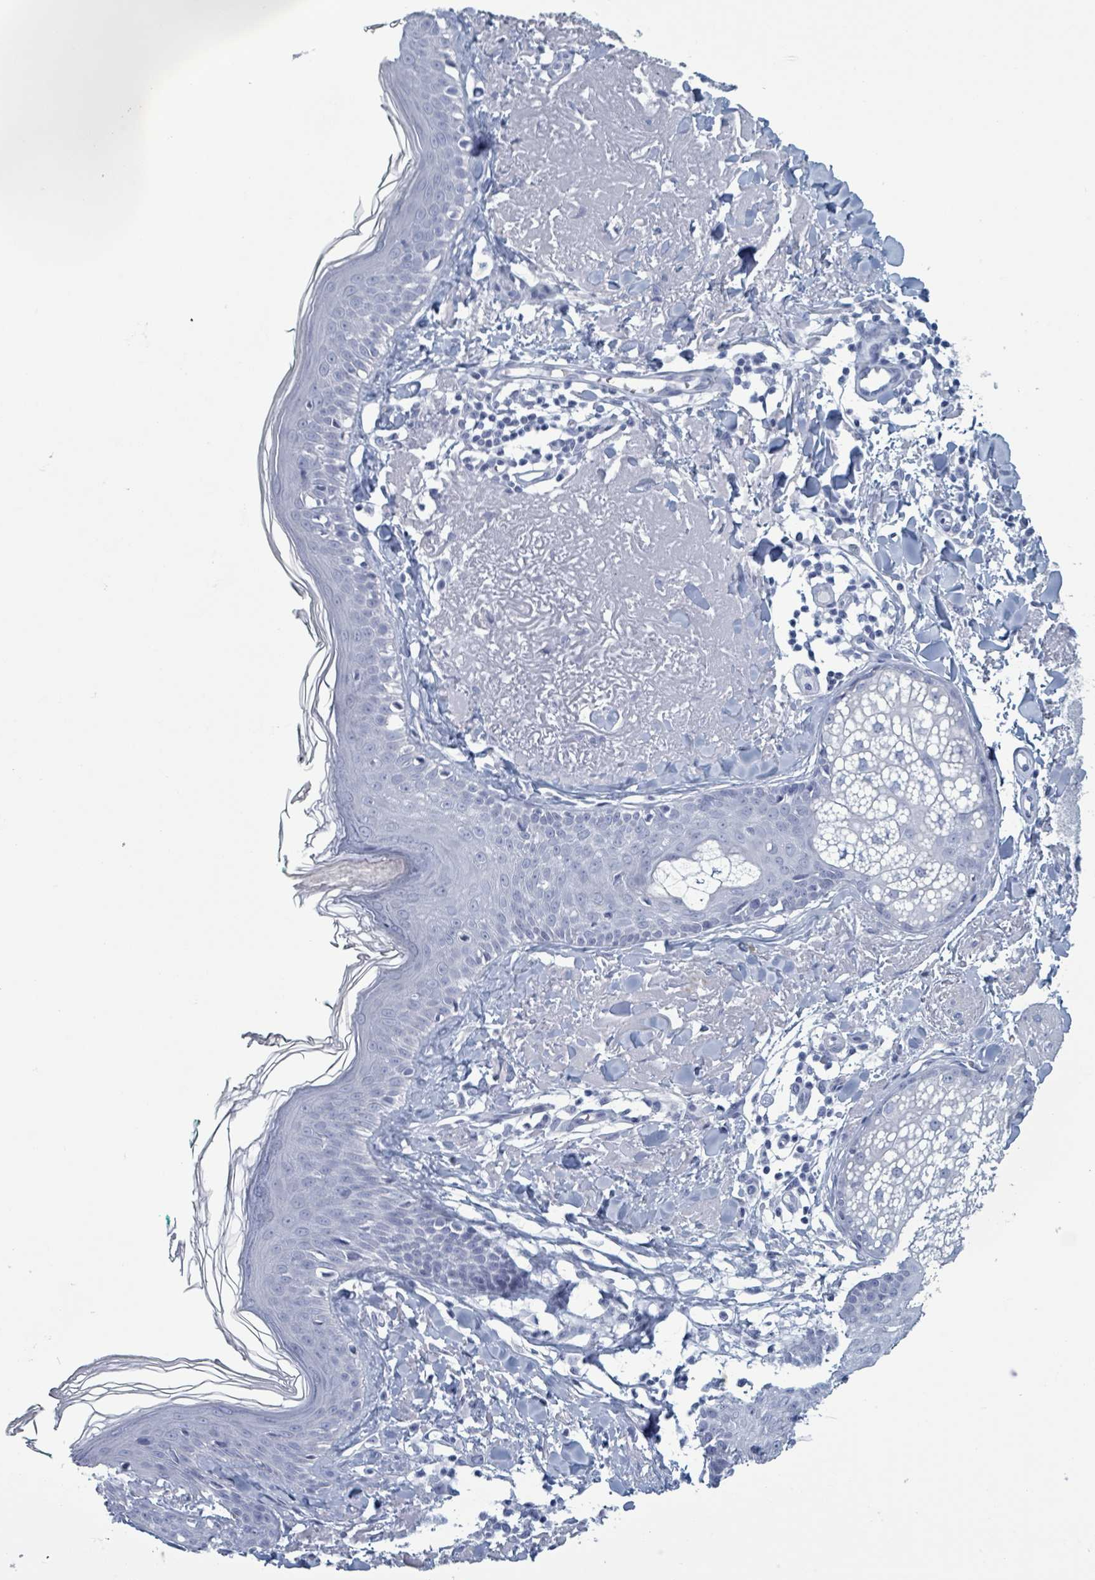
{"staining": {"intensity": "negative", "quantity": "none", "location": "none"}, "tissue": "skin", "cell_type": "Fibroblasts", "image_type": "normal", "snomed": [{"axis": "morphology", "description": "Normal tissue, NOS"}, {"axis": "morphology", "description": "Malignant melanoma, NOS"}, {"axis": "topography", "description": "Skin"}], "caption": "Photomicrograph shows no protein staining in fibroblasts of unremarkable skin. (DAB IHC with hematoxylin counter stain).", "gene": "ZNF771", "patient": {"sex": "male", "age": 80}}